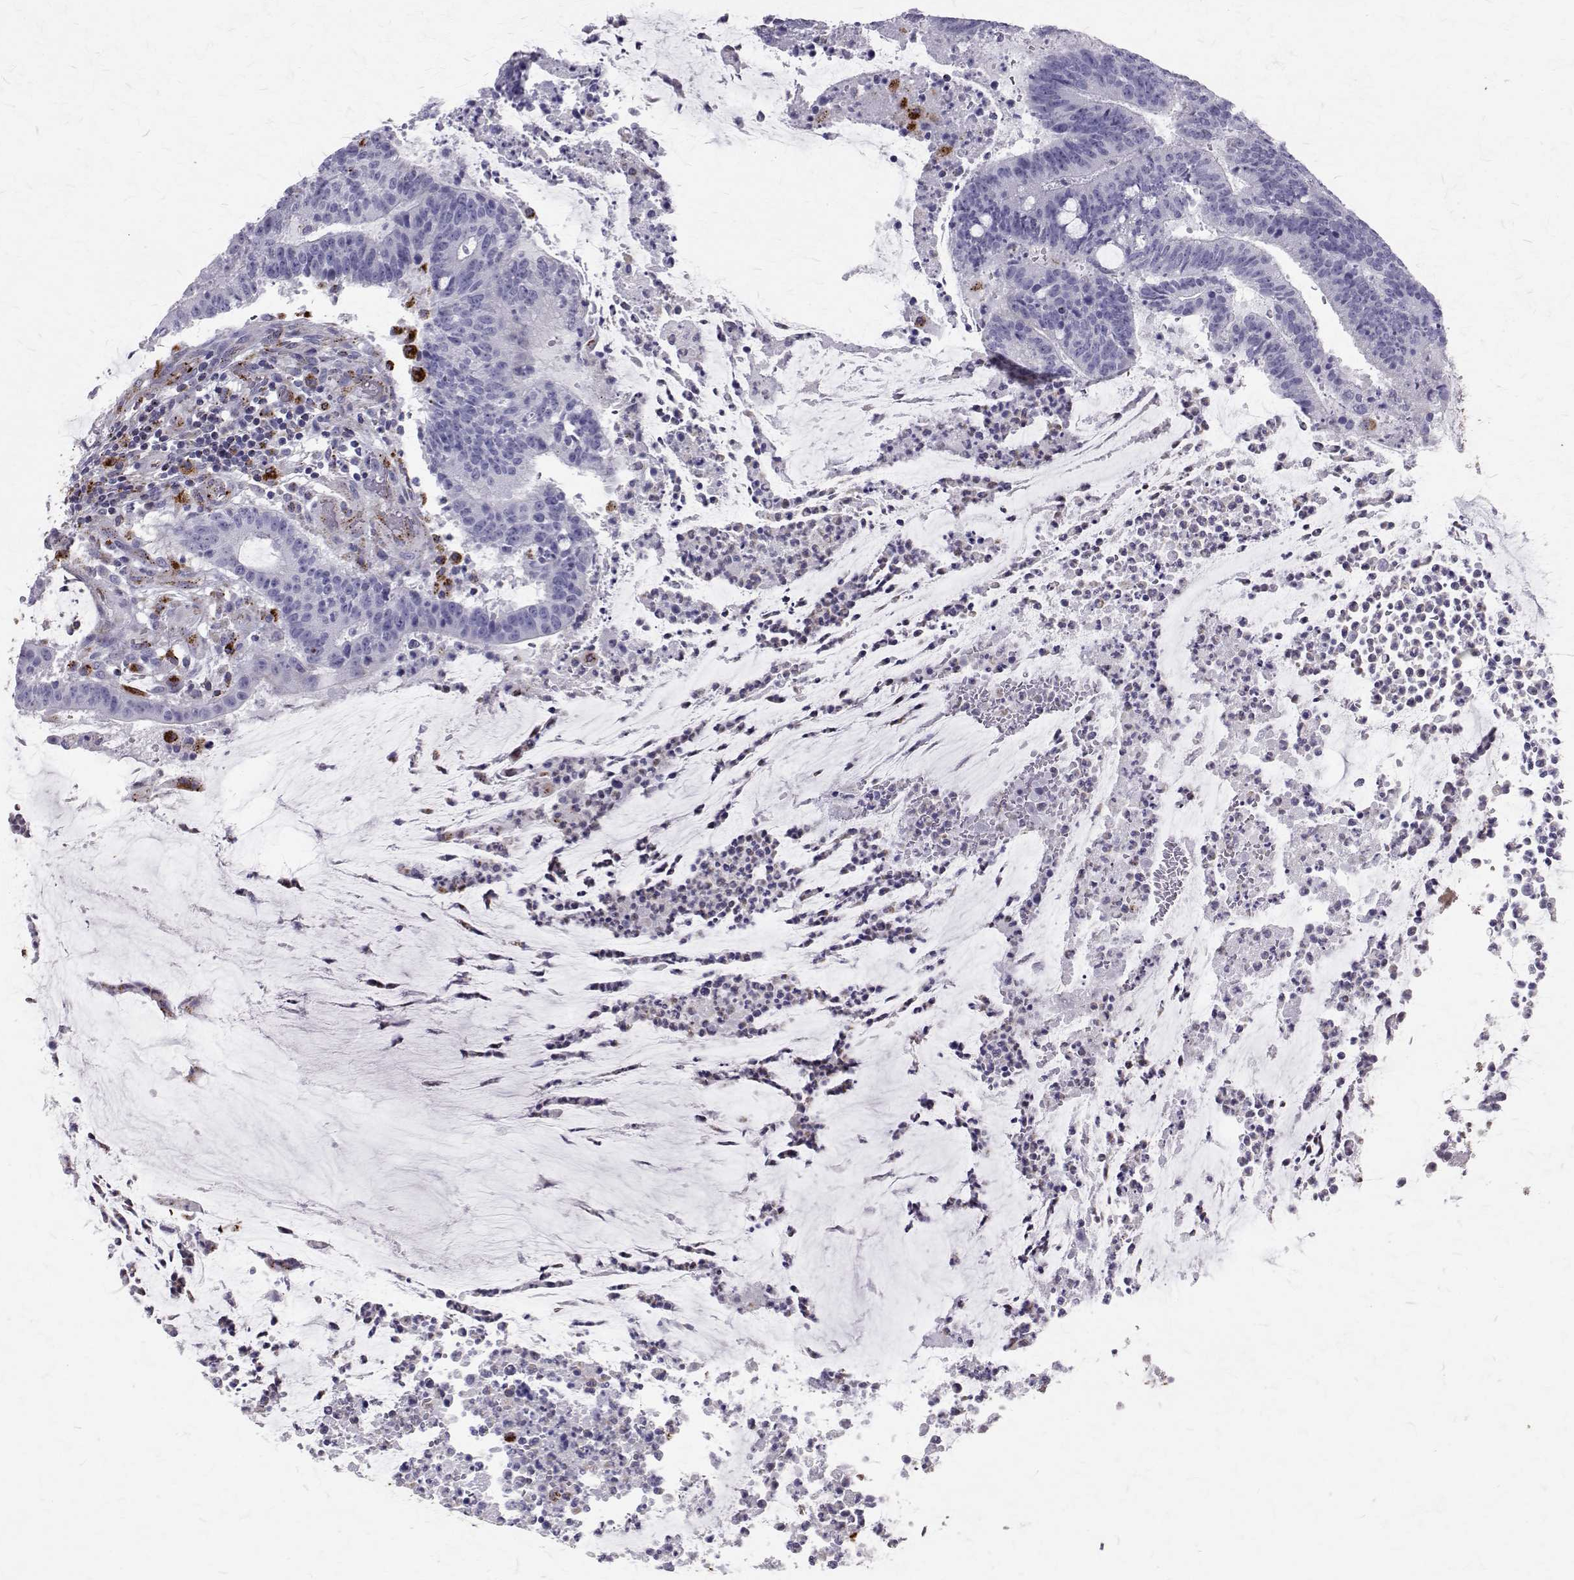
{"staining": {"intensity": "negative", "quantity": "none", "location": "none"}, "tissue": "colorectal cancer", "cell_type": "Tumor cells", "image_type": "cancer", "snomed": [{"axis": "morphology", "description": "Adenocarcinoma, NOS"}, {"axis": "topography", "description": "Colon"}], "caption": "Human colorectal adenocarcinoma stained for a protein using immunohistochemistry reveals no staining in tumor cells.", "gene": "TPP1", "patient": {"sex": "female", "age": 43}}